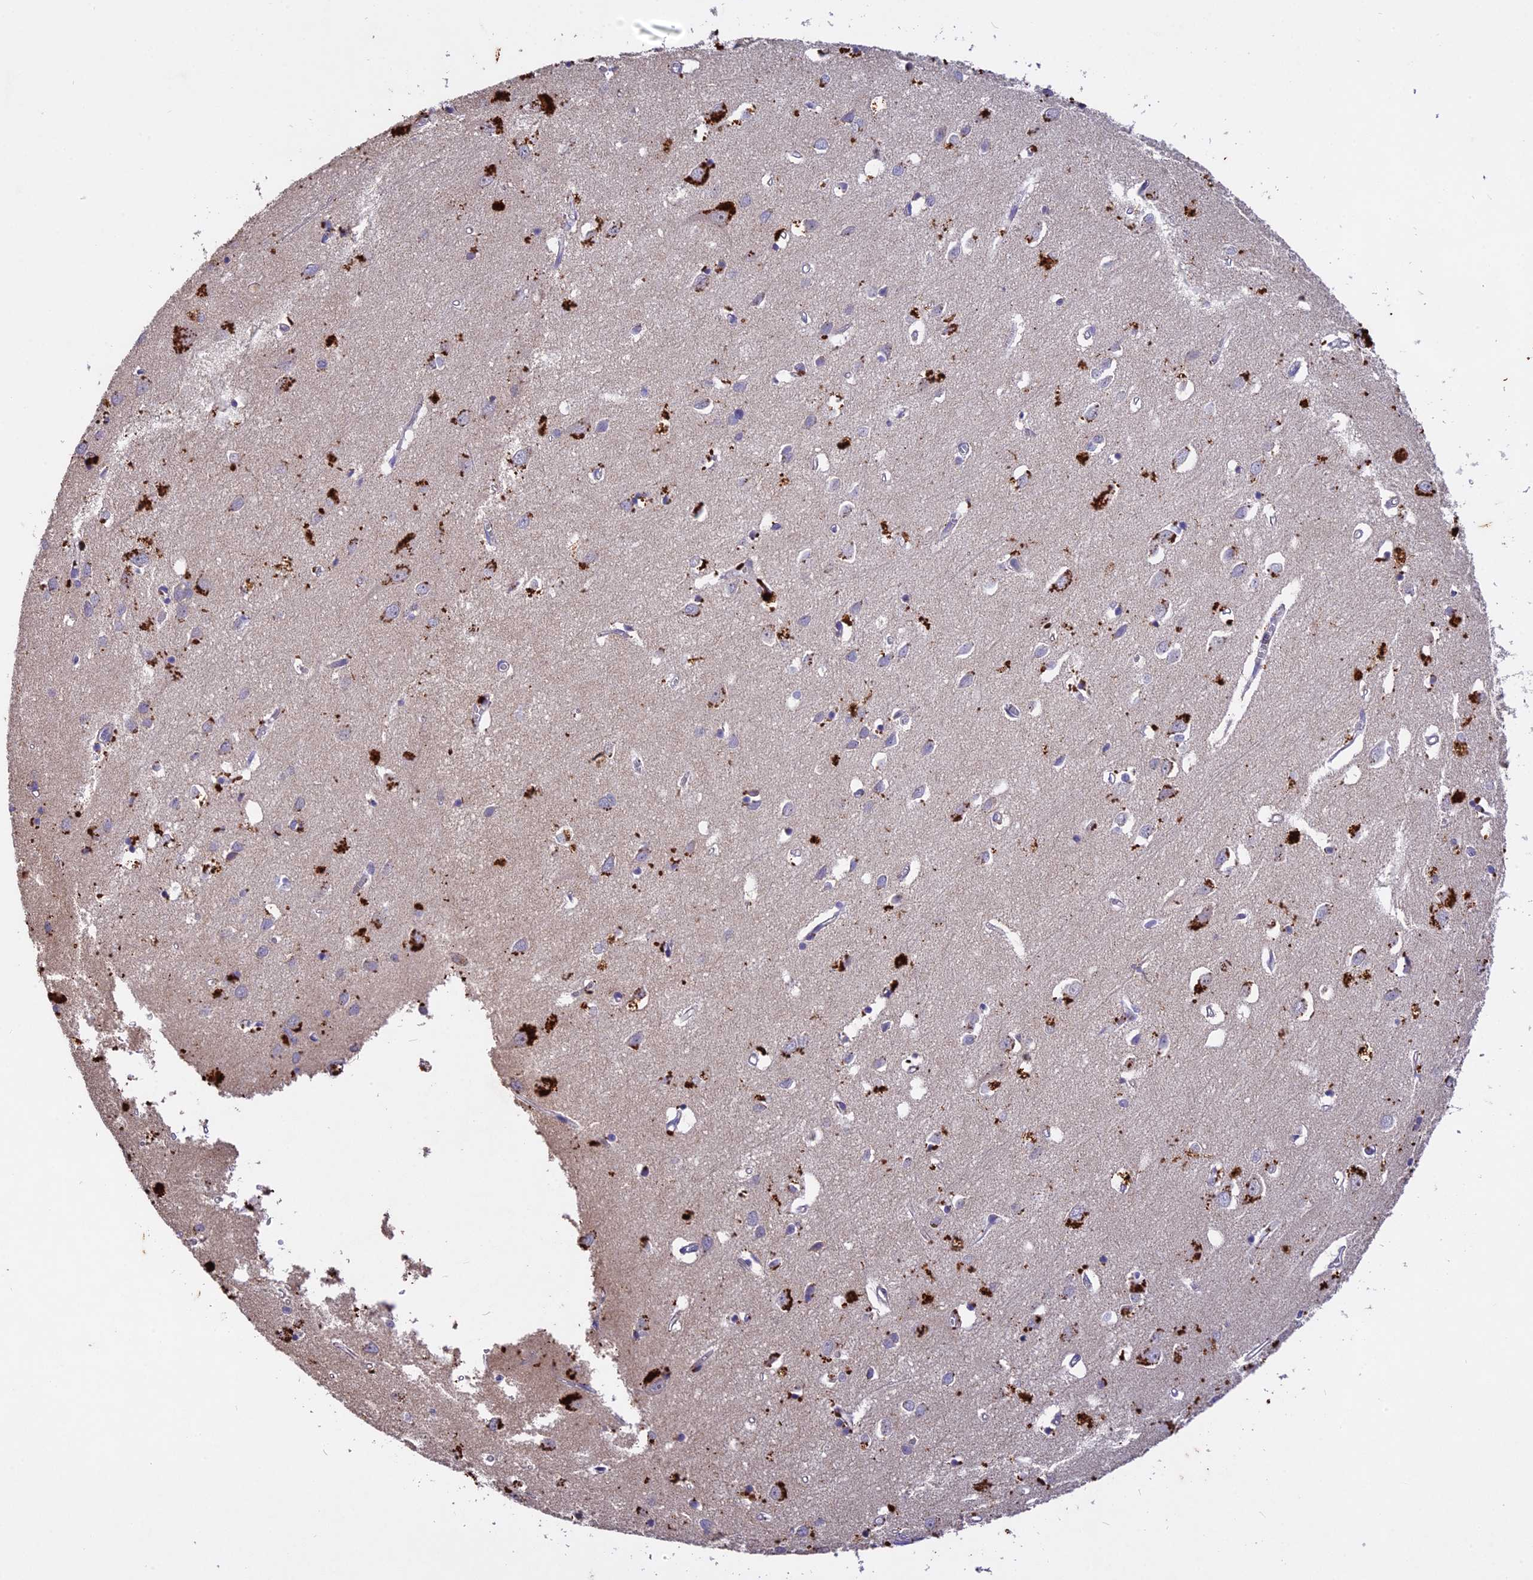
{"staining": {"intensity": "negative", "quantity": "none", "location": "none"}, "tissue": "cerebral cortex", "cell_type": "Endothelial cells", "image_type": "normal", "snomed": [{"axis": "morphology", "description": "Normal tissue, NOS"}, {"axis": "topography", "description": "Cerebral cortex"}], "caption": "This histopathology image is of unremarkable cerebral cortex stained with immunohistochemistry to label a protein in brown with the nuclei are counter-stained blue. There is no staining in endothelial cells.", "gene": "SLC26A4", "patient": {"sex": "female", "age": 64}}